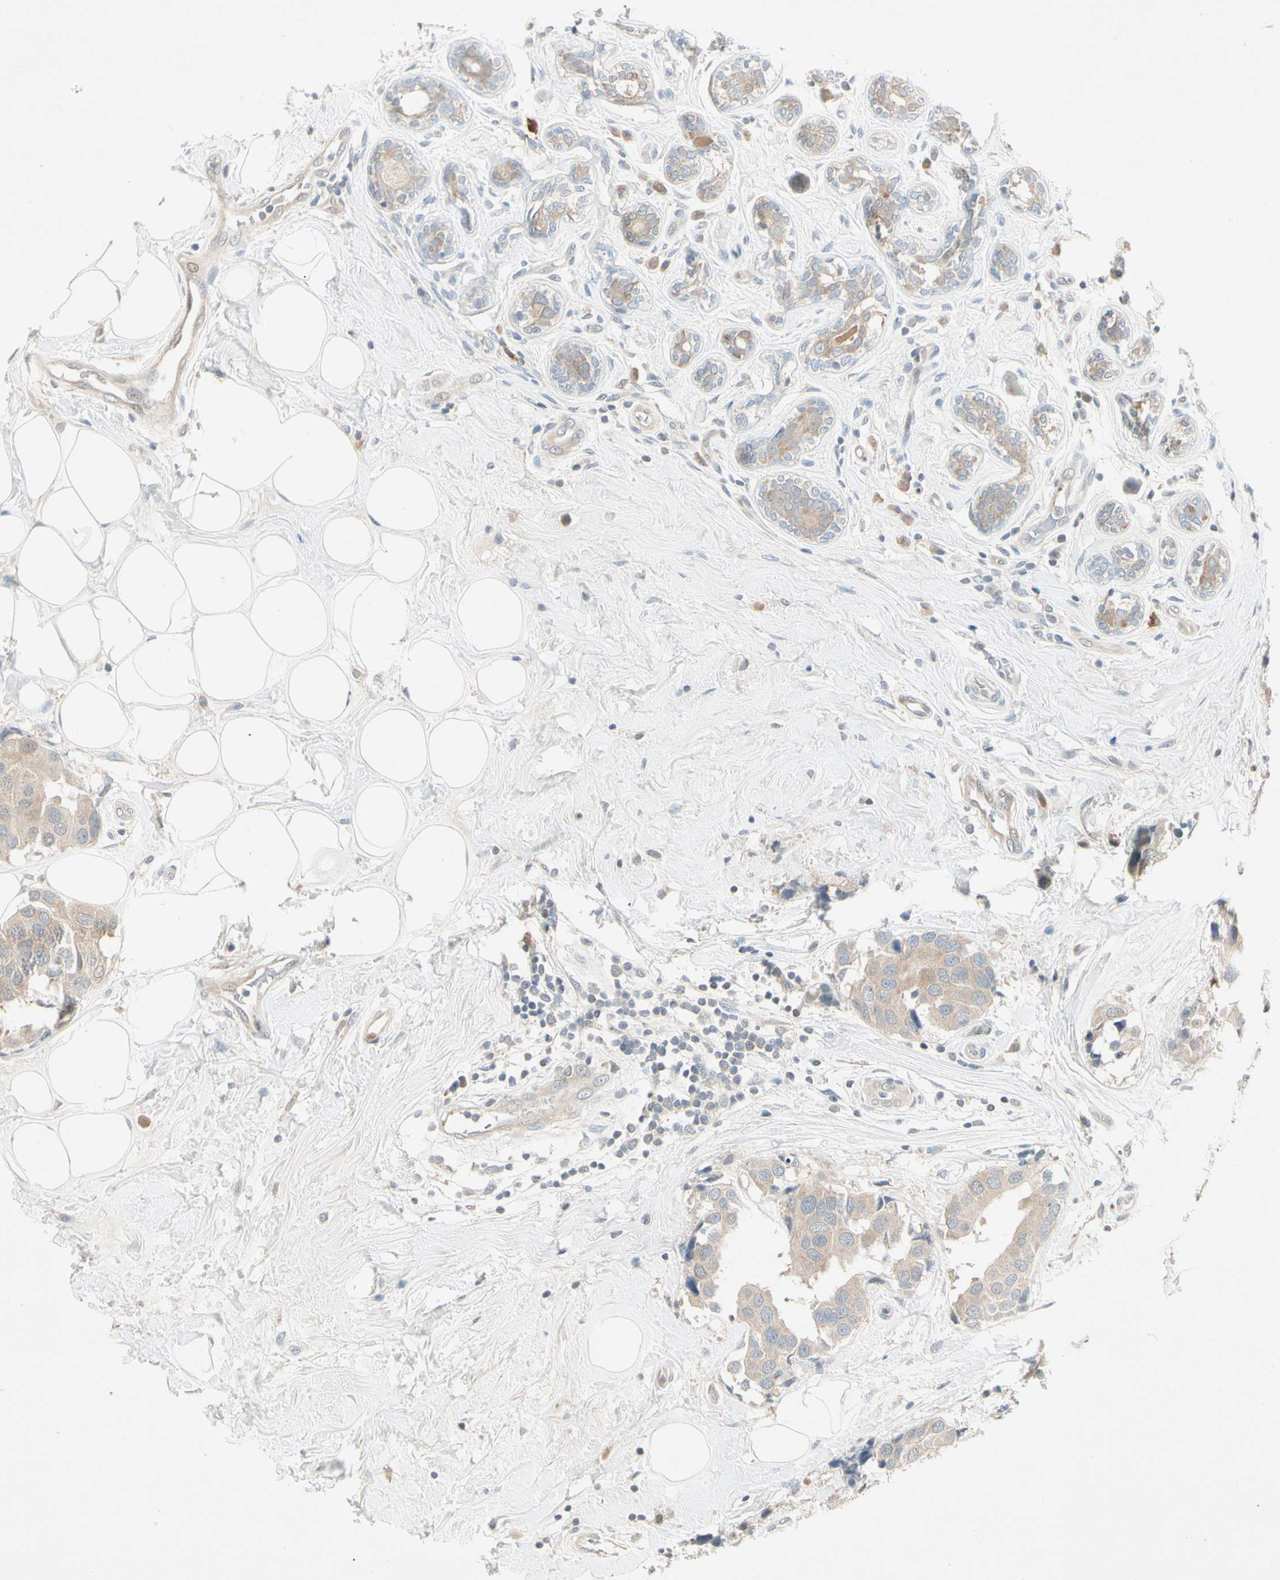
{"staining": {"intensity": "weak", "quantity": ">75%", "location": "cytoplasmic/membranous"}, "tissue": "breast cancer", "cell_type": "Tumor cells", "image_type": "cancer", "snomed": [{"axis": "morphology", "description": "Normal tissue, NOS"}, {"axis": "morphology", "description": "Duct carcinoma"}, {"axis": "topography", "description": "Breast"}], "caption": "IHC photomicrograph of human breast infiltrating ductal carcinoma stained for a protein (brown), which displays low levels of weak cytoplasmic/membranous positivity in about >75% of tumor cells.", "gene": "IL1R1", "patient": {"sex": "female", "age": 39}}